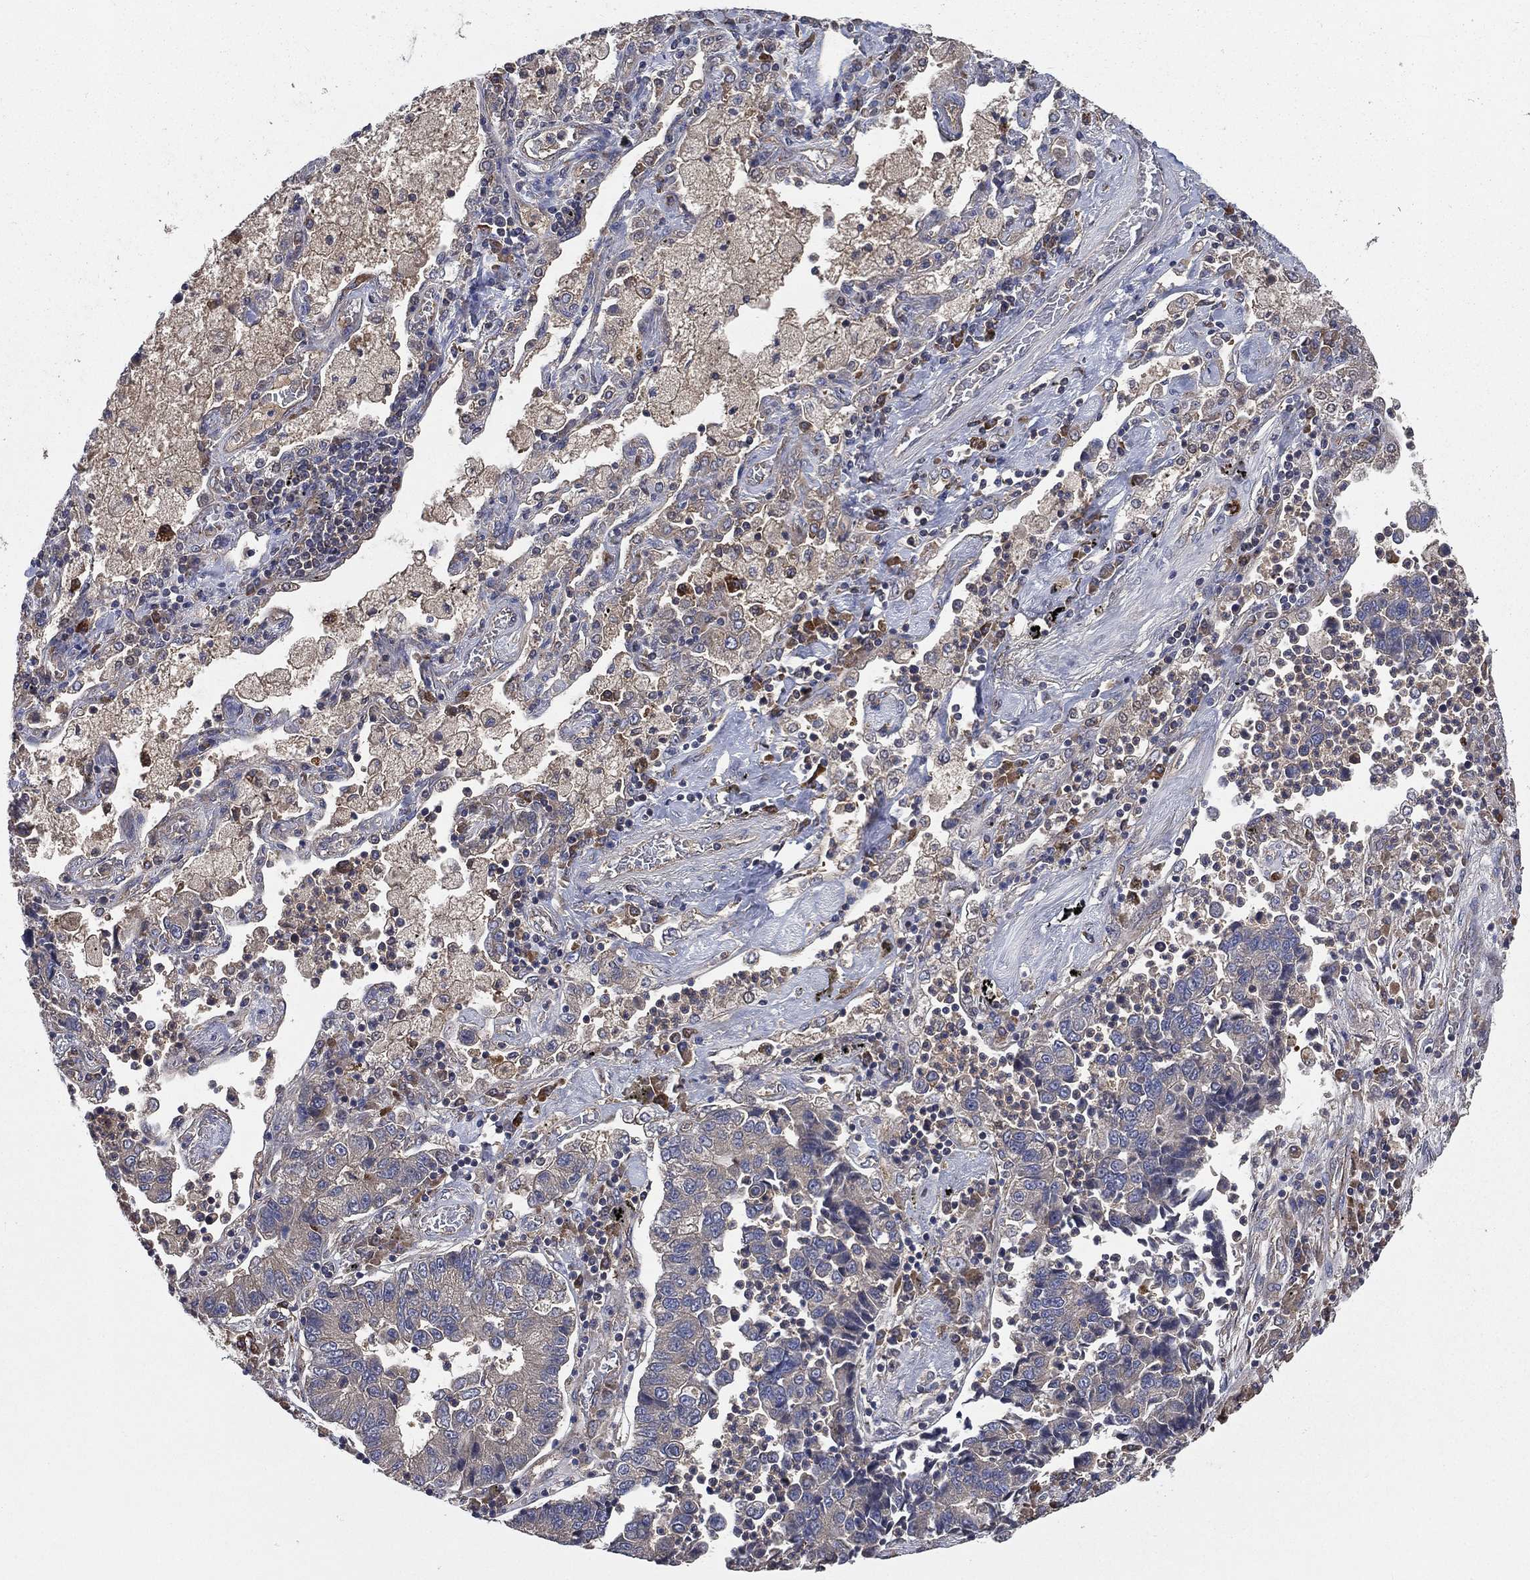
{"staining": {"intensity": "weak", "quantity": "<25%", "location": "cytoplasmic/membranous"}, "tissue": "lung cancer", "cell_type": "Tumor cells", "image_type": "cancer", "snomed": [{"axis": "morphology", "description": "Adenocarcinoma, NOS"}, {"axis": "topography", "description": "Lung"}], "caption": "Immunohistochemical staining of human lung cancer (adenocarcinoma) shows no significant staining in tumor cells.", "gene": "SMPD3", "patient": {"sex": "female", "age": 57}}